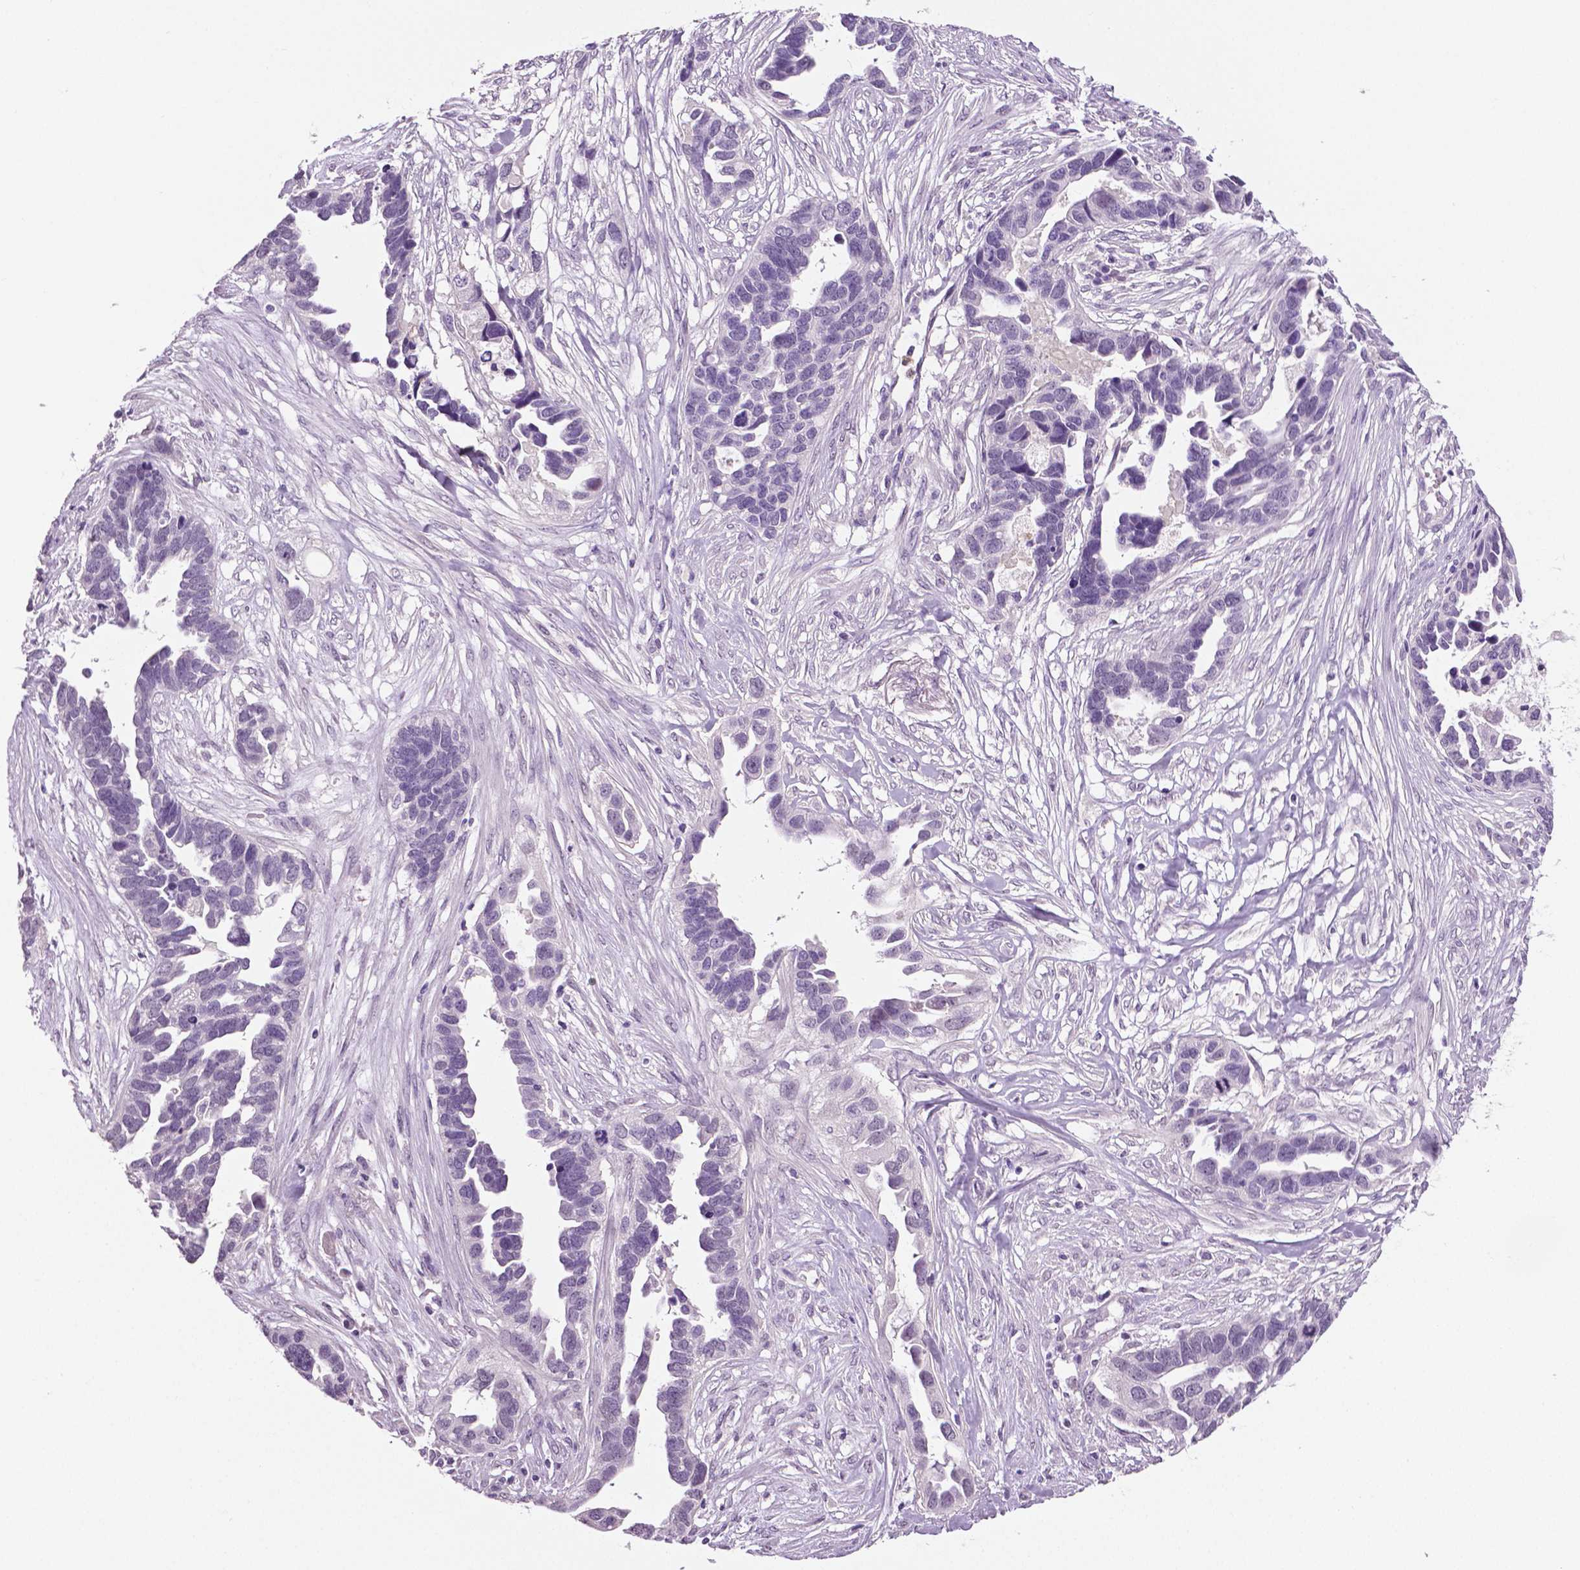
{"staining": {"intensity": "negative", "quantity": "none", "location": "none"}, "tissue": "ovarian cancer", "cell_type": "Tumor cells", "image_type": "cancer", "snomed": [{"axis": "morphology", "description": "Cystadenocarcinoma, serous, NOS"}, {"axis": "topography", "description": "Ovary"}], "caption": "Image shows no protein staining in tumor cells of ovarian serous cystadenocarcinoma tissue.", "gene": "PTPN5", "patient": {"sex": "female", "age": 54}}